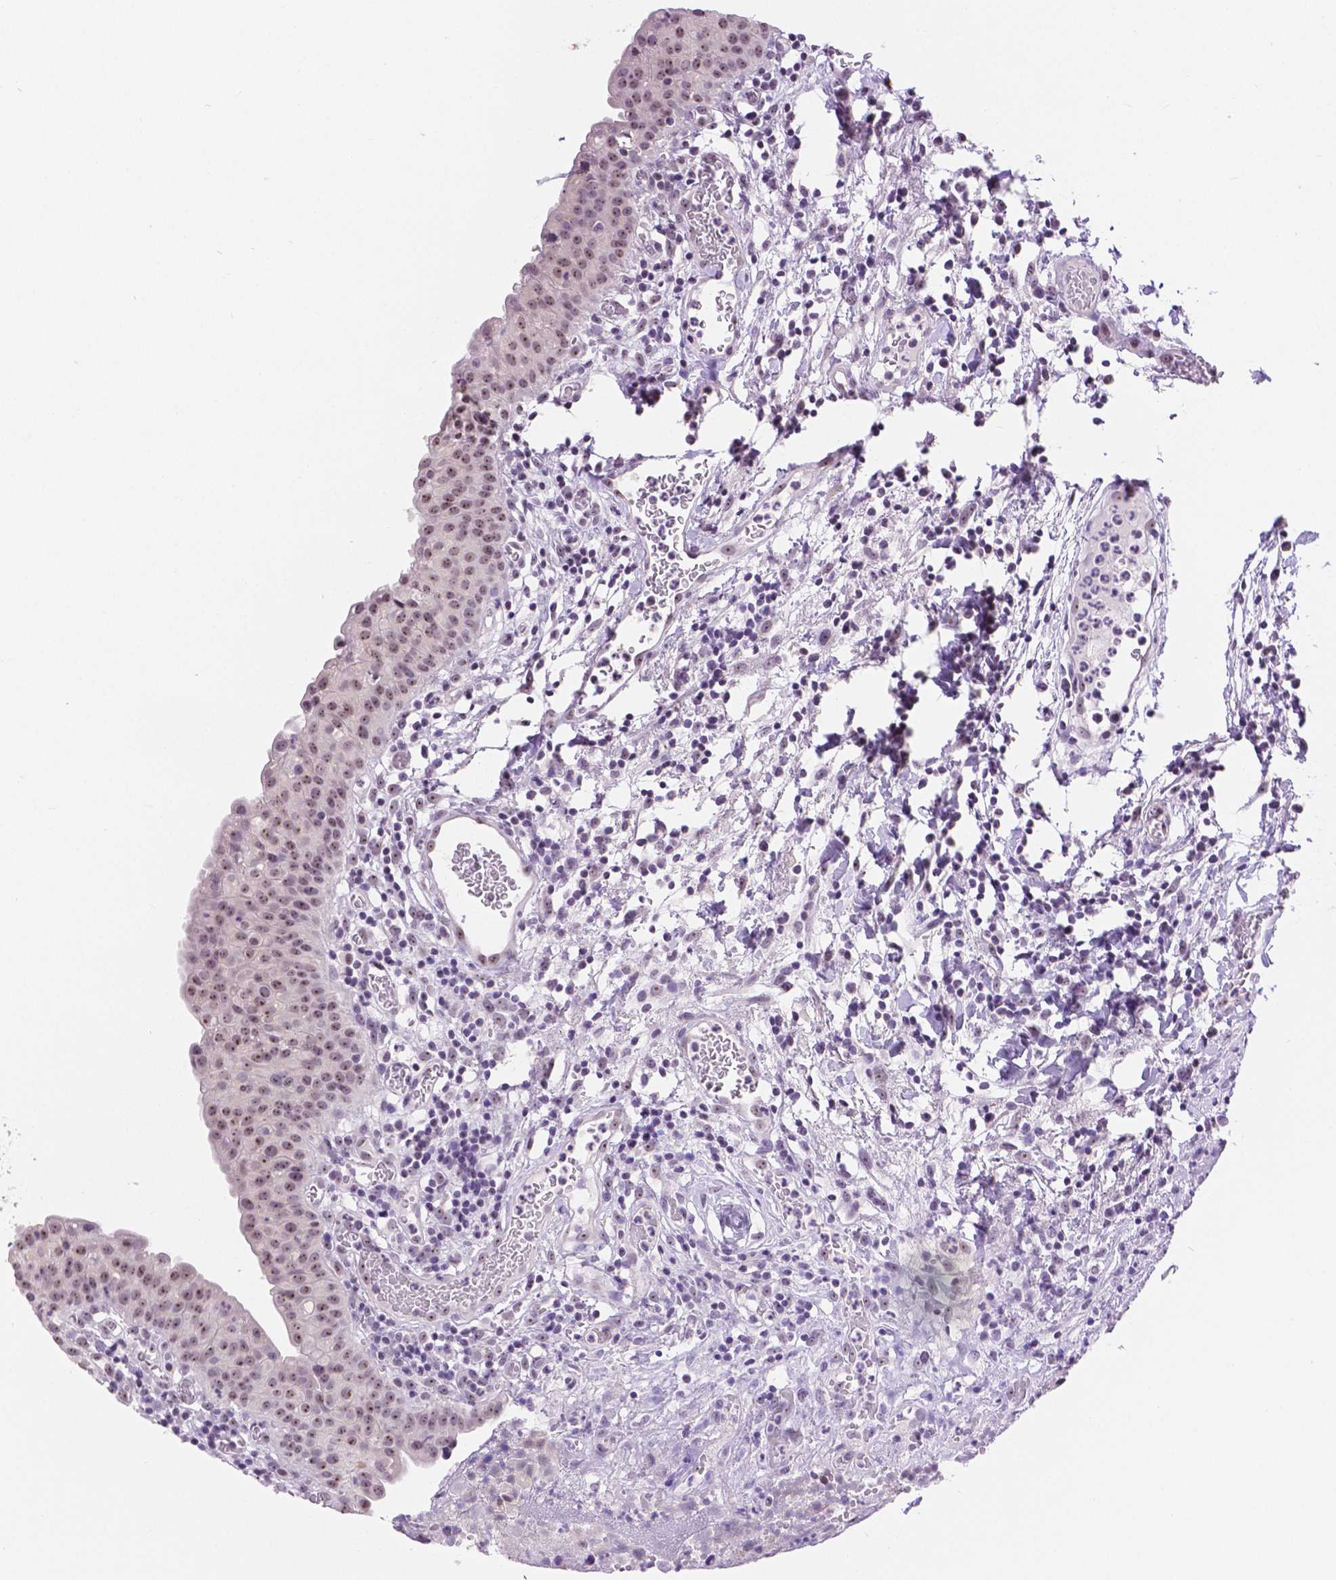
{"staining": {"intensity": "moderate", "quantity": "25%-75%", "location": "nuclear"}, "tissue": "urinary bladder", "cell_type": "Urothelial cells", "image_type": "normal", "snomed": [{"axis": "morphology", "description": "Normal tissue, NOS"}, {"axis": "morphology", "description": "Inflammation, NOS"}, {"axis": "topography", "description": "Urinary bladder"}], "caption": "This is a photomicrograph of immunohistochemistry staining of unremarkable urinary bladder, which shows moderate staining in the nuclear of urothelial cells.", "gene": "NHP2", "patient": {"sex": "male", "age": 57}}